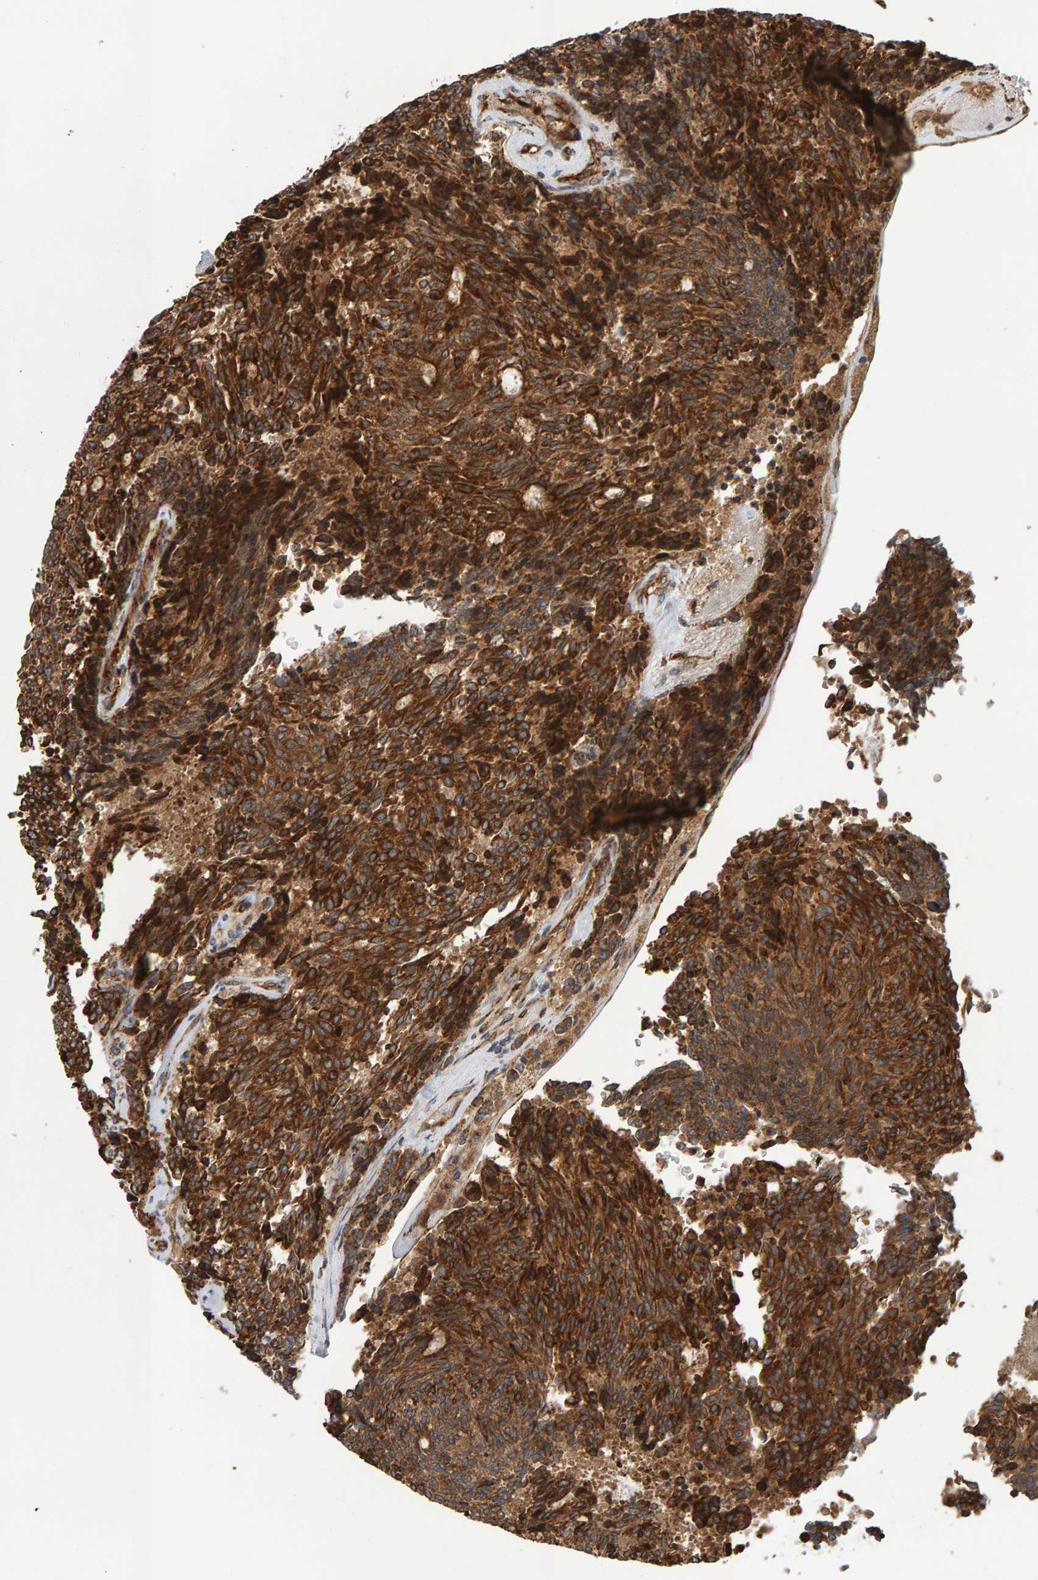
{"staining": {"intensity": "strong", "quantity": ">75%", "location": "cytoplasmic/membranous"}, "tissue": "carcinoid", "cell_type": "Tumor cells", "image_type": "cancer", "snomed": [{"axis": "morphology", "description": "Carcinoid, malignant, NOS"}, {"axis": "topography", "description": "Pancreas"}], "caption": "Immunohistochemistry histopathology image of neoplastic tissue: human carcinoid (malignant) stained using IHC shows high levels of strong protein expression localized specifically in the cytoplasmic/membranous of tumor cells, appearing as a cytoplasmic/membranous brown color.", "gene": "BAIAP2", "patient": {"sex": "female", "age": 54}}